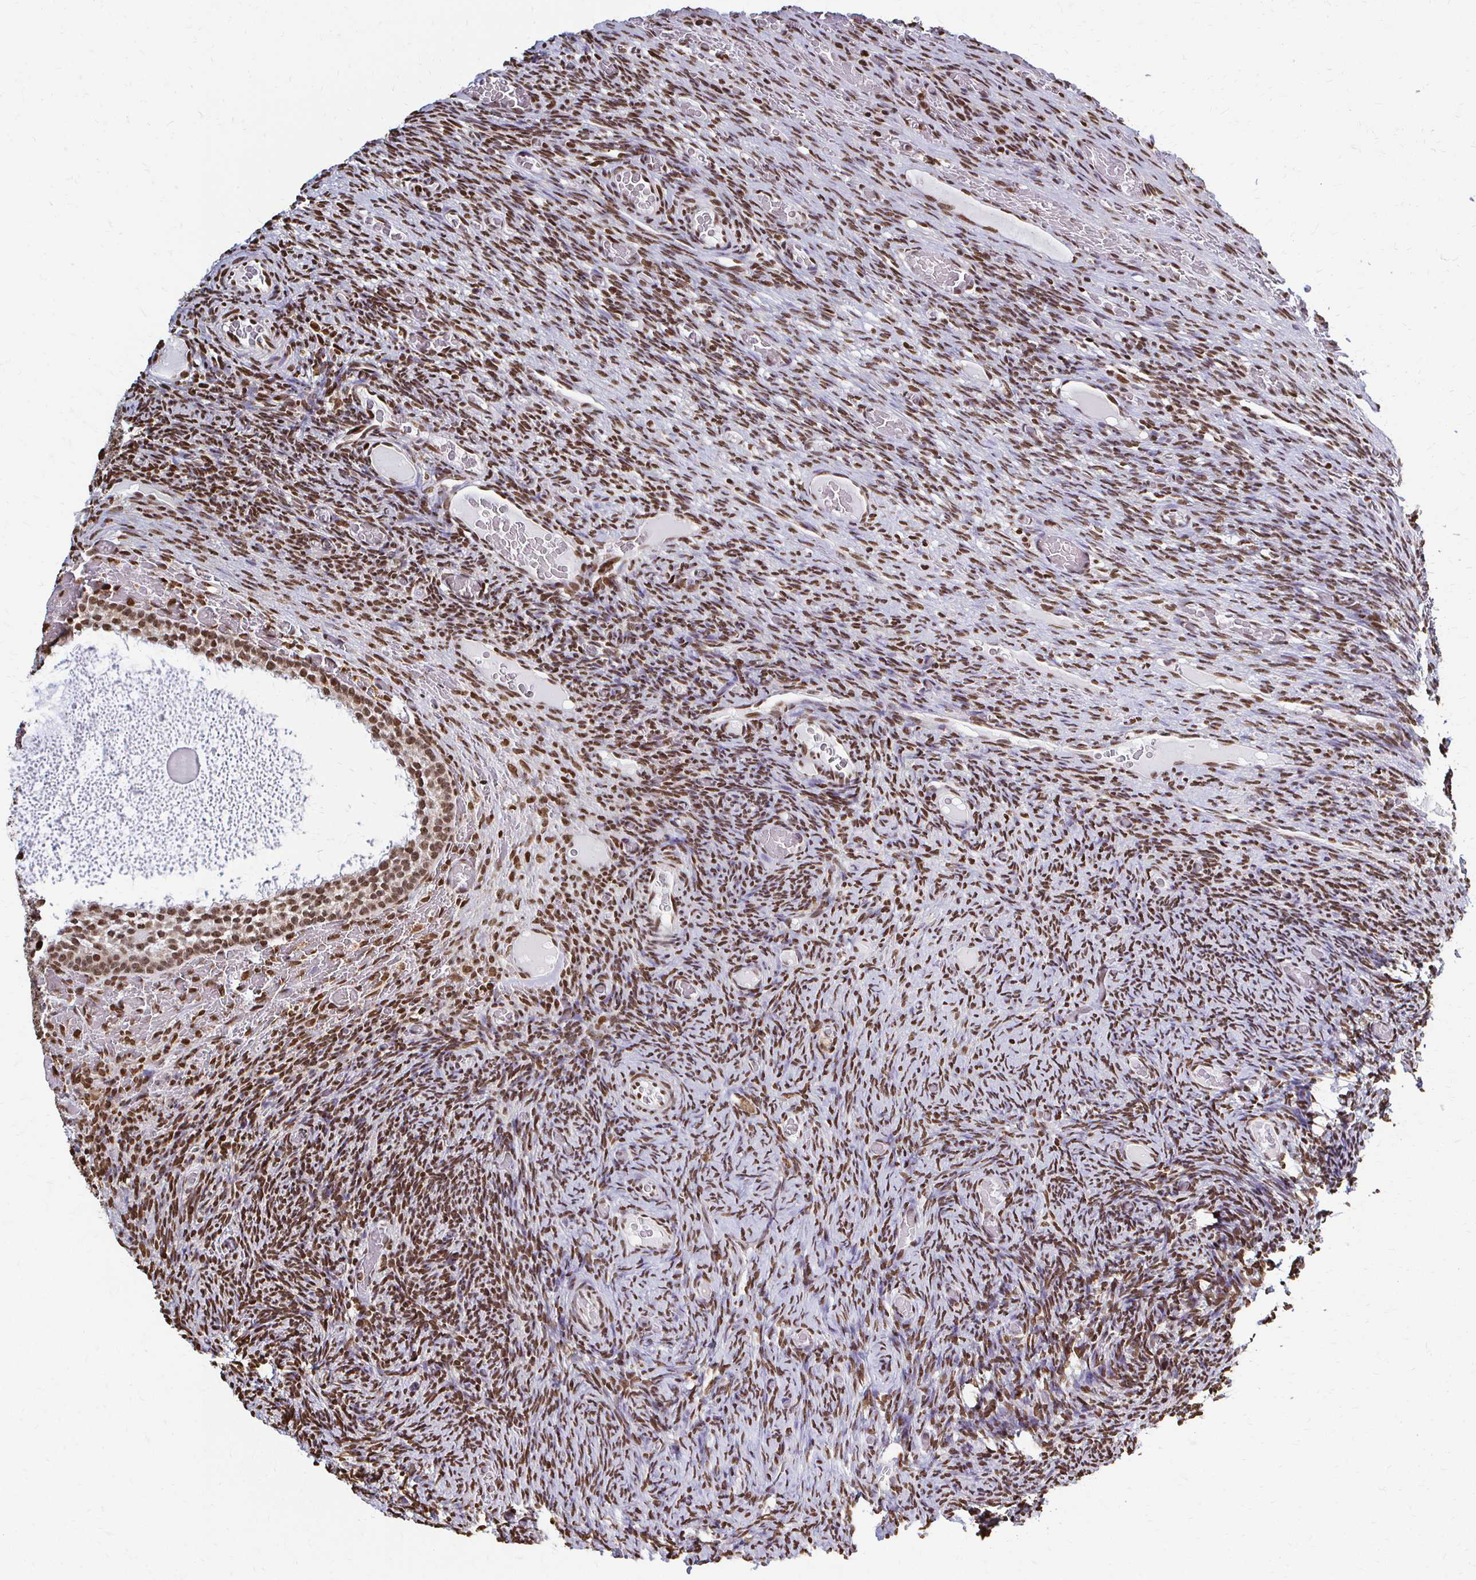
{"staining": {"intensity": "moderate", "quantity": ">75%", "location": "nuclear"}, "tissue": "ovary", "cell_type": "Follicle cells", "image_type": "normal", "snomed": [{"axis": "morphology", "description": "Normal tissue, NOS"}, {"axis": "topography", "description": "Ovary"}], "caption": "IHC photomicrograph of benign human ovary stained for a protein (brown), which demonstrates medium levels of moderate nuclear expression in about >75% of follicle cells.", "gene": "HOXA9", "patient": {"sex": "female", "age": 34}}